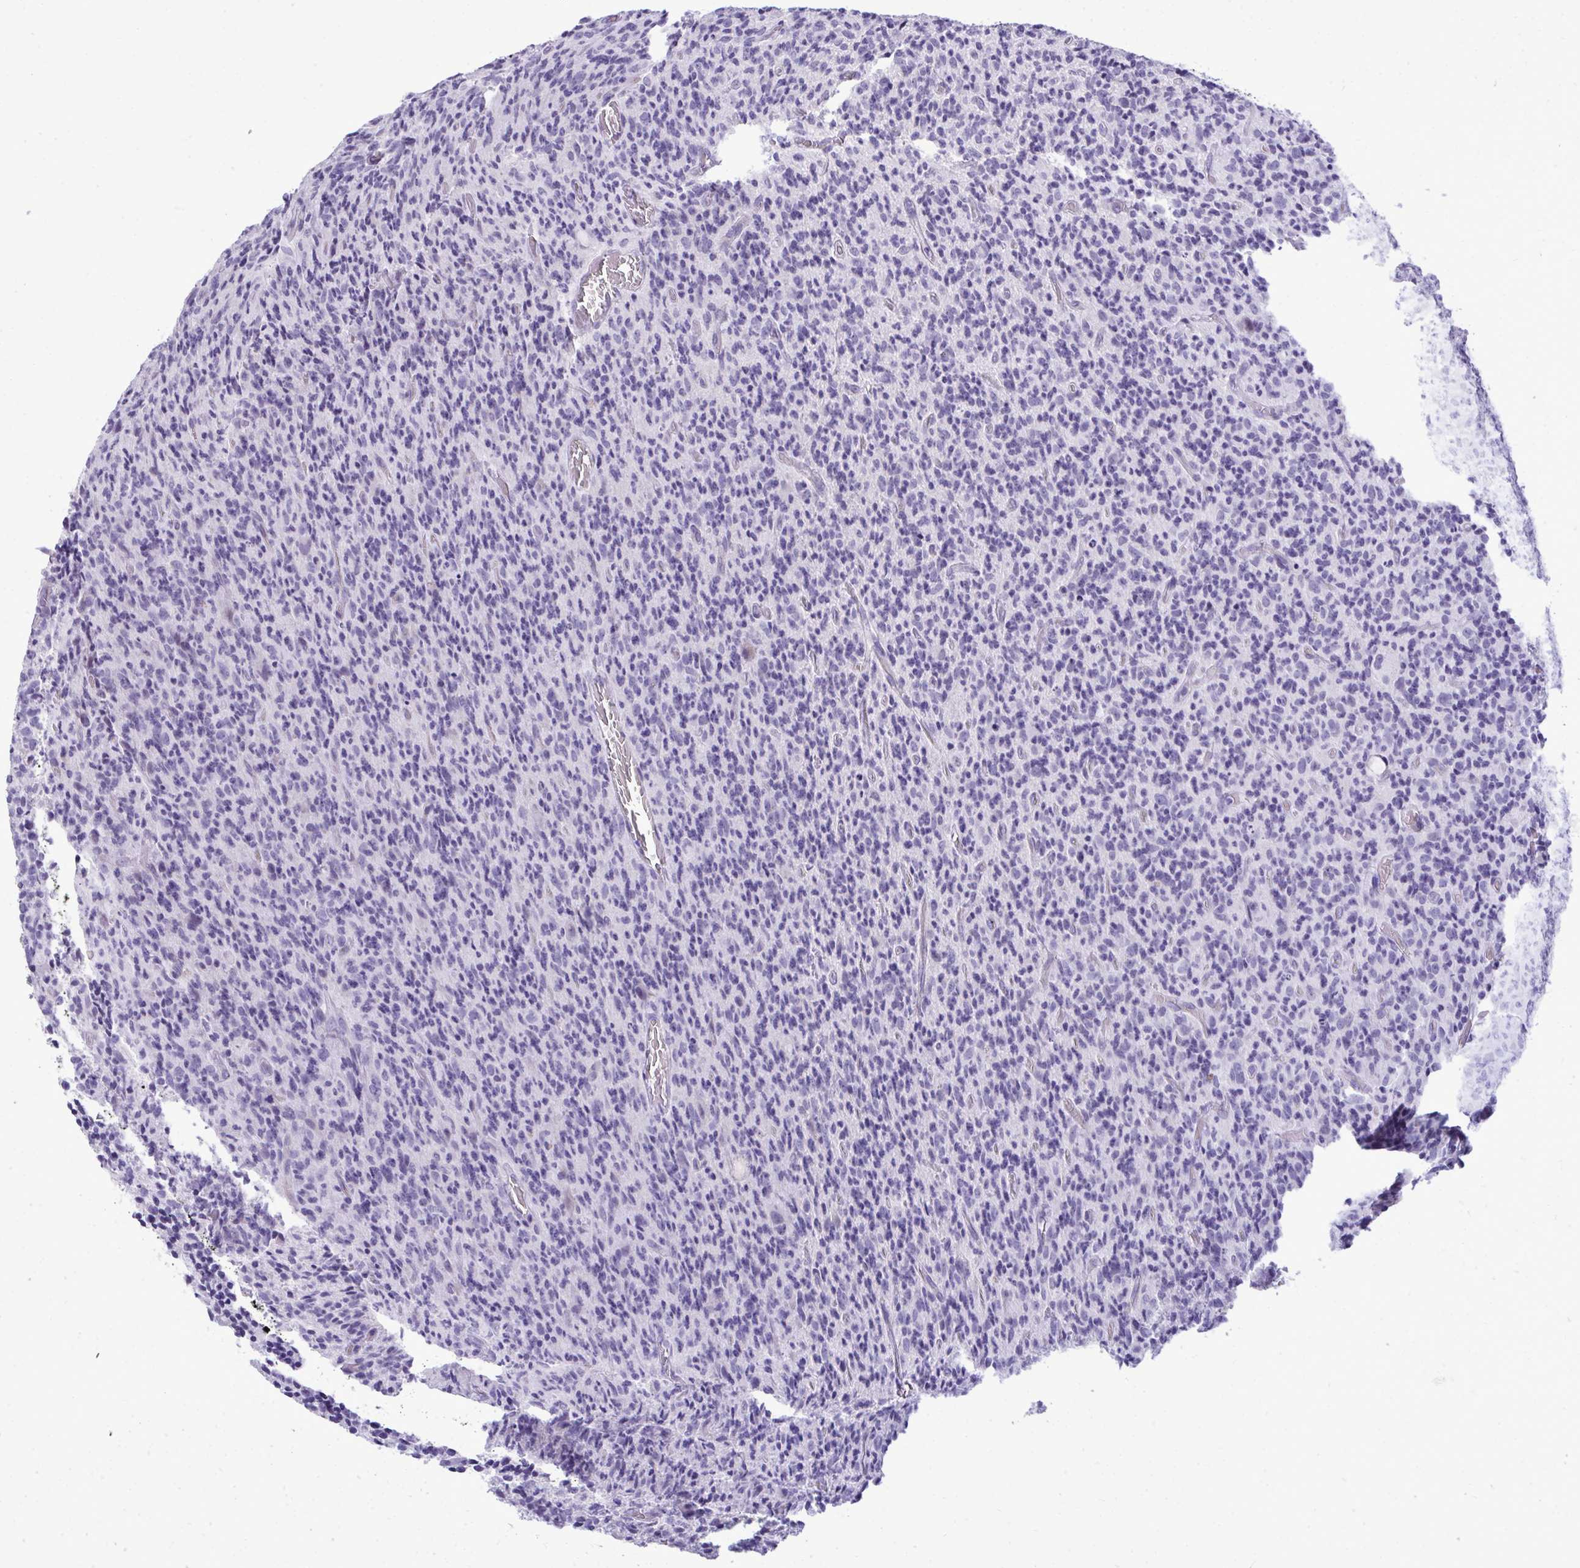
{"staining": {"intensity": "negative", "quantity": "none", "location": "none"}, "tissue": "glioma", "cell_type": "Tumor cells", "image_type": "cancer", "snomed": [{"axis": "morphology", "description": "Glioma, malignant, High grade"}, {"axis": "topography", "description": "Brain"}], "caption": "Human malignant high-grade glioma stained for a protein using immunohistochemistry shows no positivity in tumor cells.", "gene": "PRM2", "patient": {"sex": "male", "age": 76}}